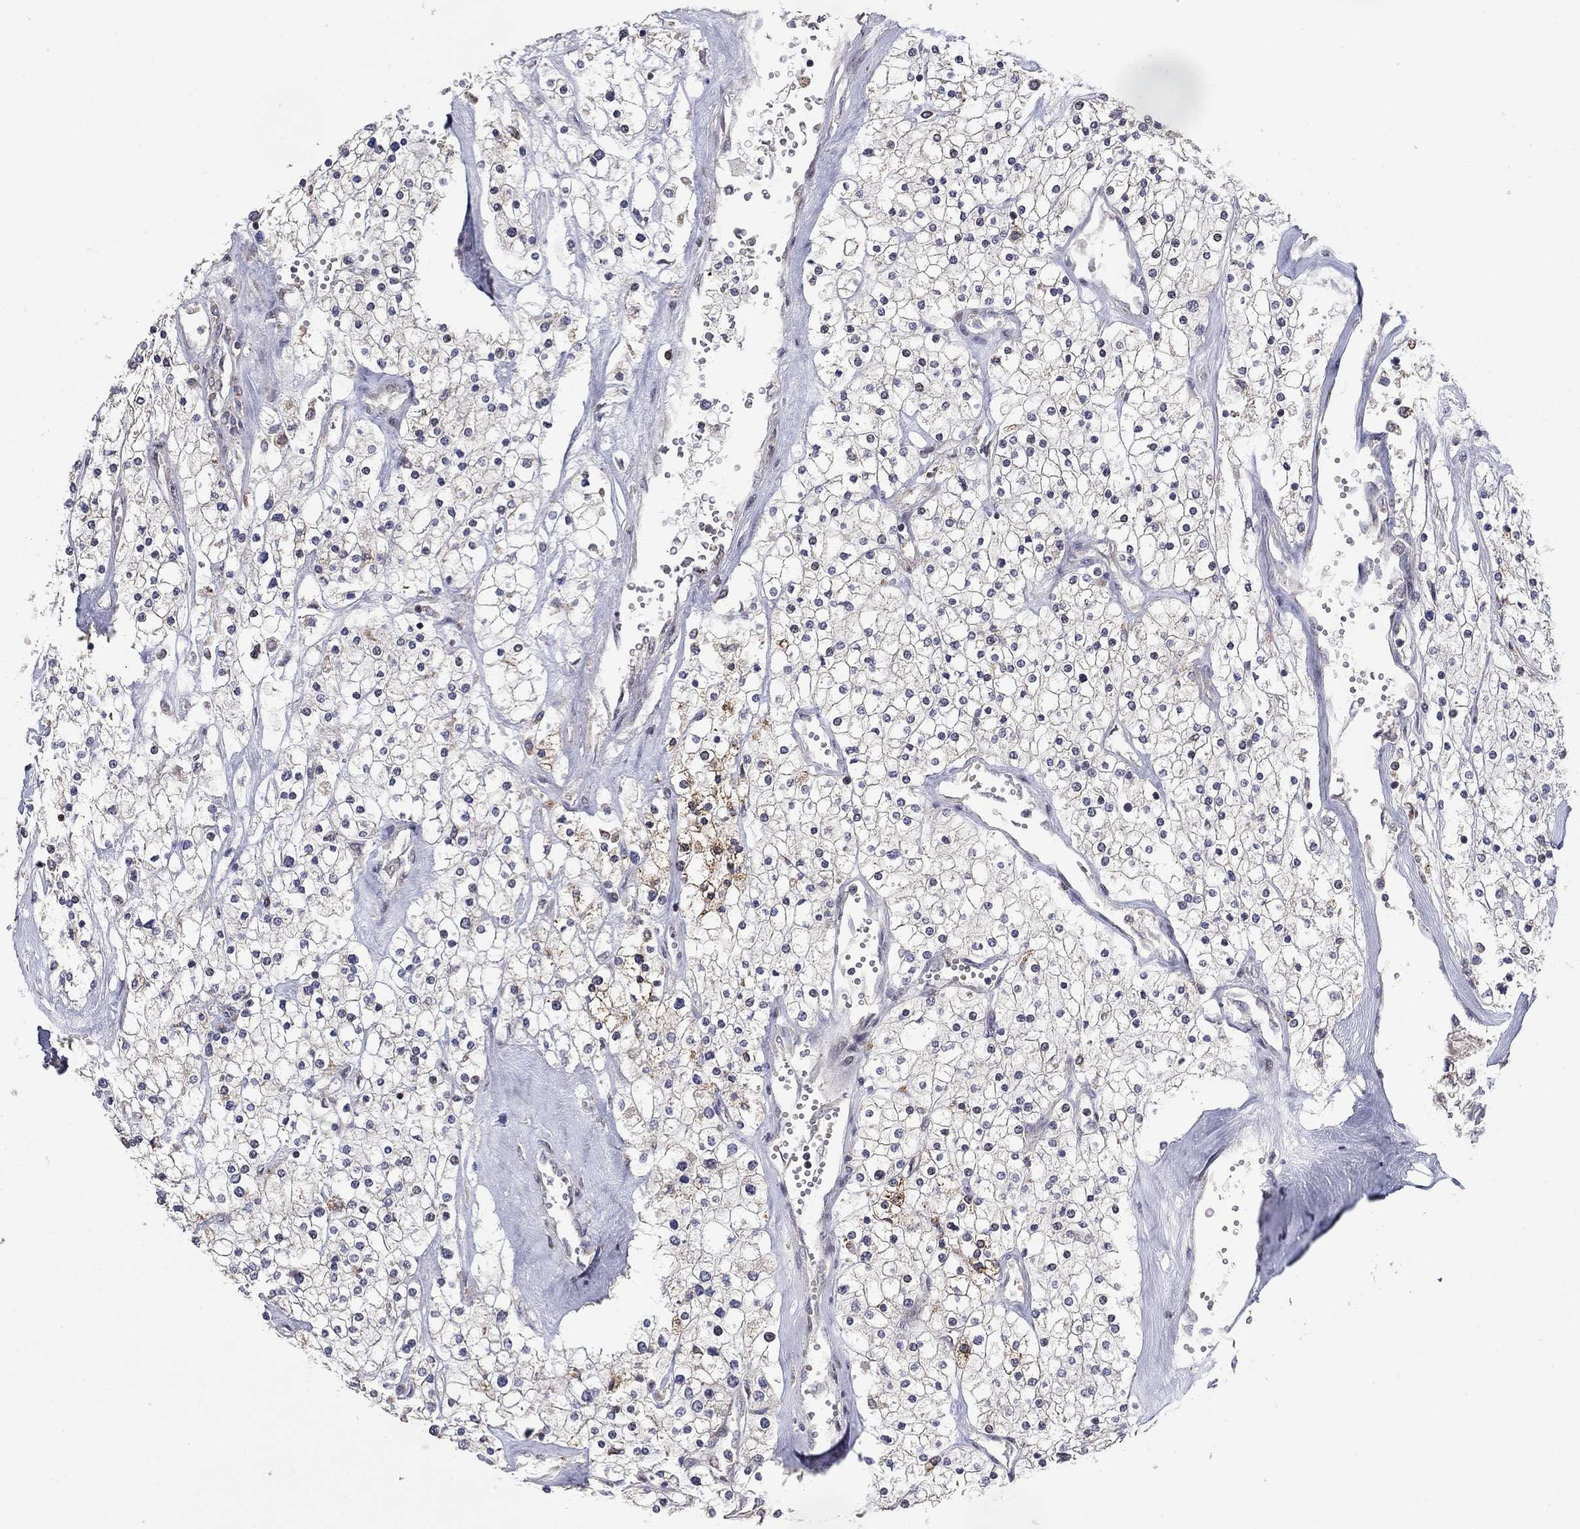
{"staining": {"intensity": "moderate", "quantity": "<25%", "location": "cytoplasmic/membranous"}, "tissue": "renal cancer", "cell_type": "Tumor cells", "image_type": "cancer", "snomed": [{"axis": "morphology", "description": "Adenocarcinoma, NOS"}, {"axis": "topography", "description": "Kidney"}], "caption": "Immunohistochemistry of renal adenocarcinoma shows low levels of moderate cytoplasmic/membranous expression in about <25% of tumor cells.", "gene": "LPCAT4", "patient": {"sex": "male", "age": 80}}